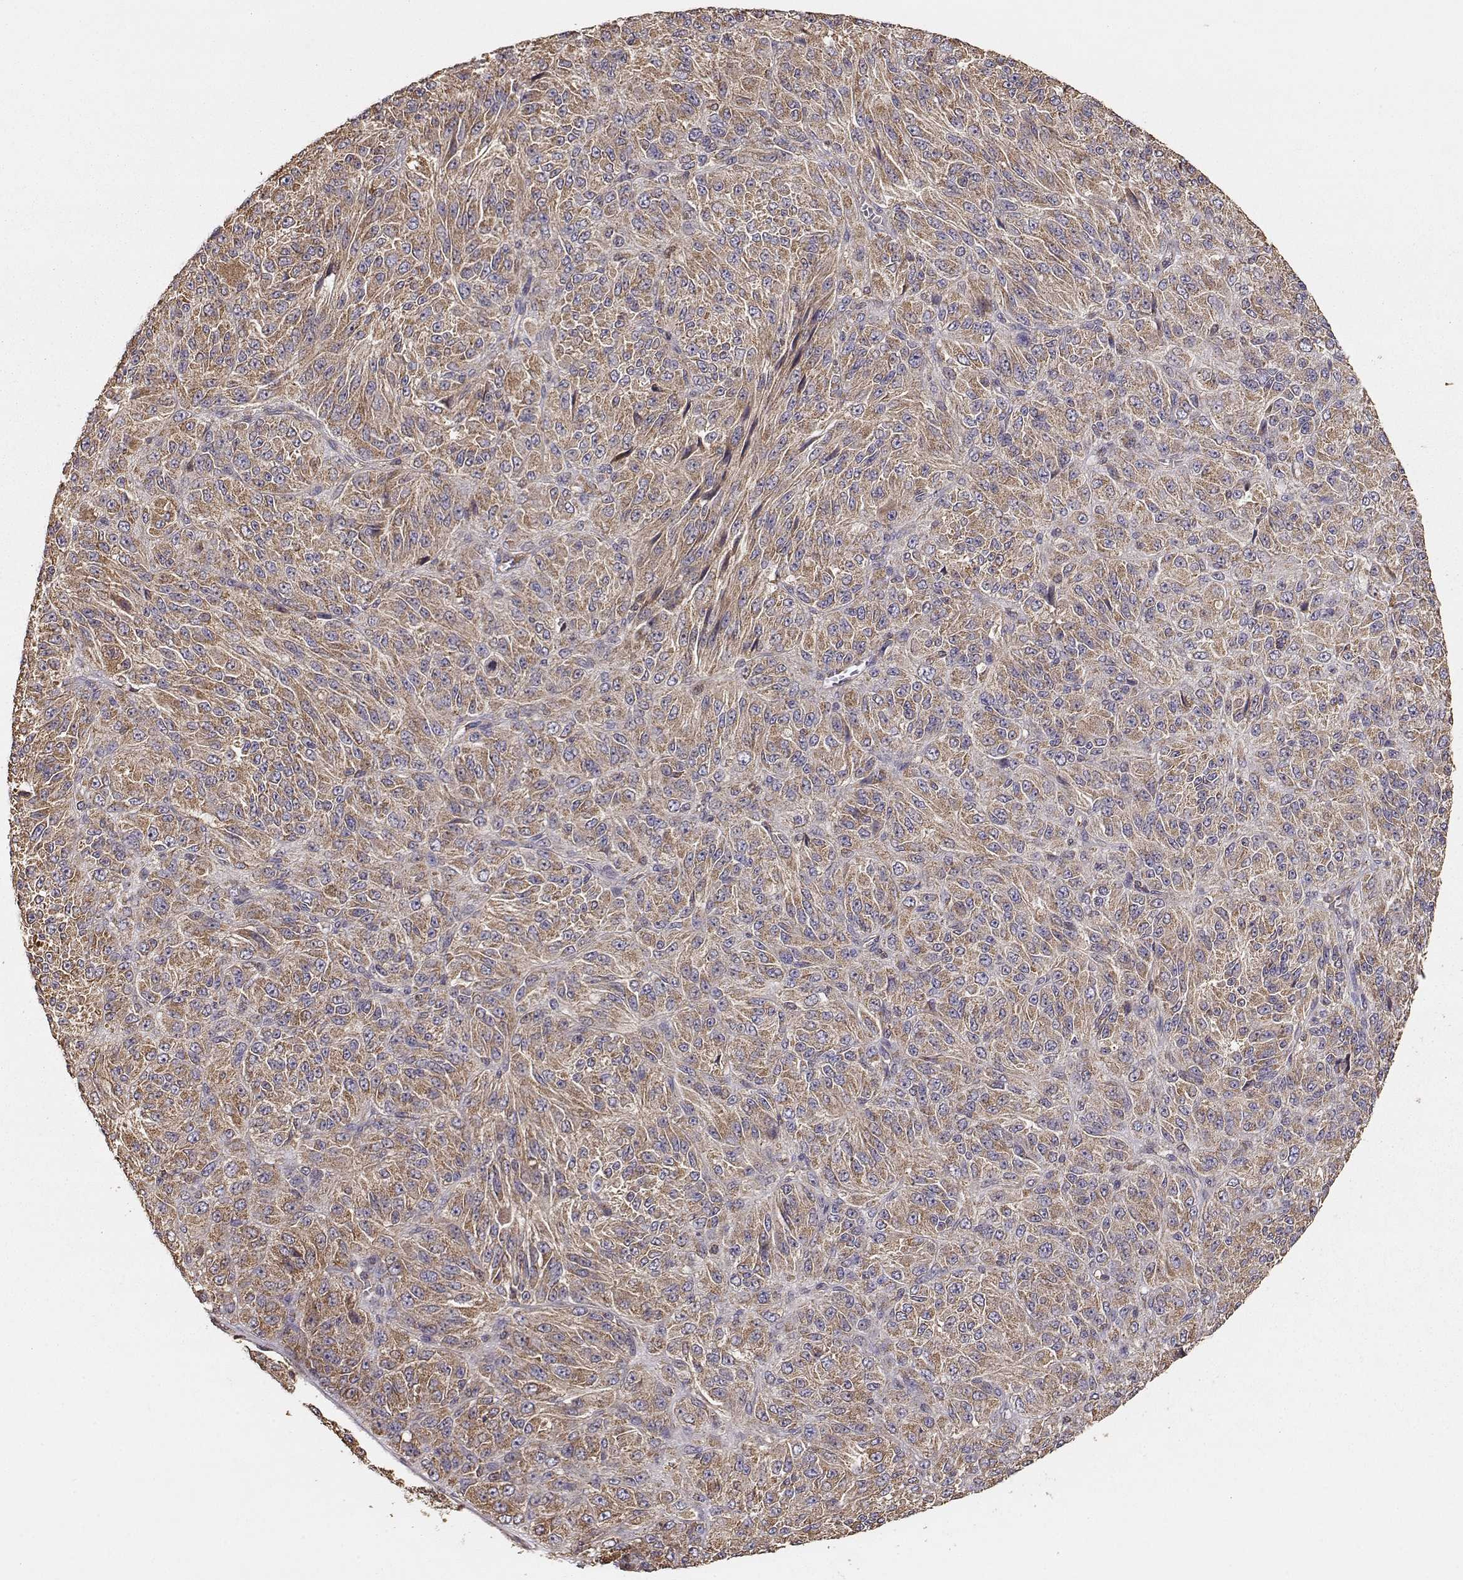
{"staining": {"intensity": "moderate", "quantity": ">75%", "location": "cytoplasmic/membranous"}, "tissue": "melanoma", "cell_type": "Tumor cells", "image_type": "cancer", "snomed": [{"axis": "morphology", "description": "Malignant melanoma, Metastatic site"}, {"axis": "topography", "description": "Brain"}], "caption": "Immunohistochemical staining of human malignant melanoma (metastatic site) reveals medium levels of moderate cytoplasmic/membranous protein staining in about >75% of tumor cells. The staining is performed using DAB (3,3'-diaminobenzidine) brown chromogen to label protein expression. The nuclei are counter-stained blue using hematoxylin.", "gene": "TARS3", "patient": {"sex": "female", "age": 56}}